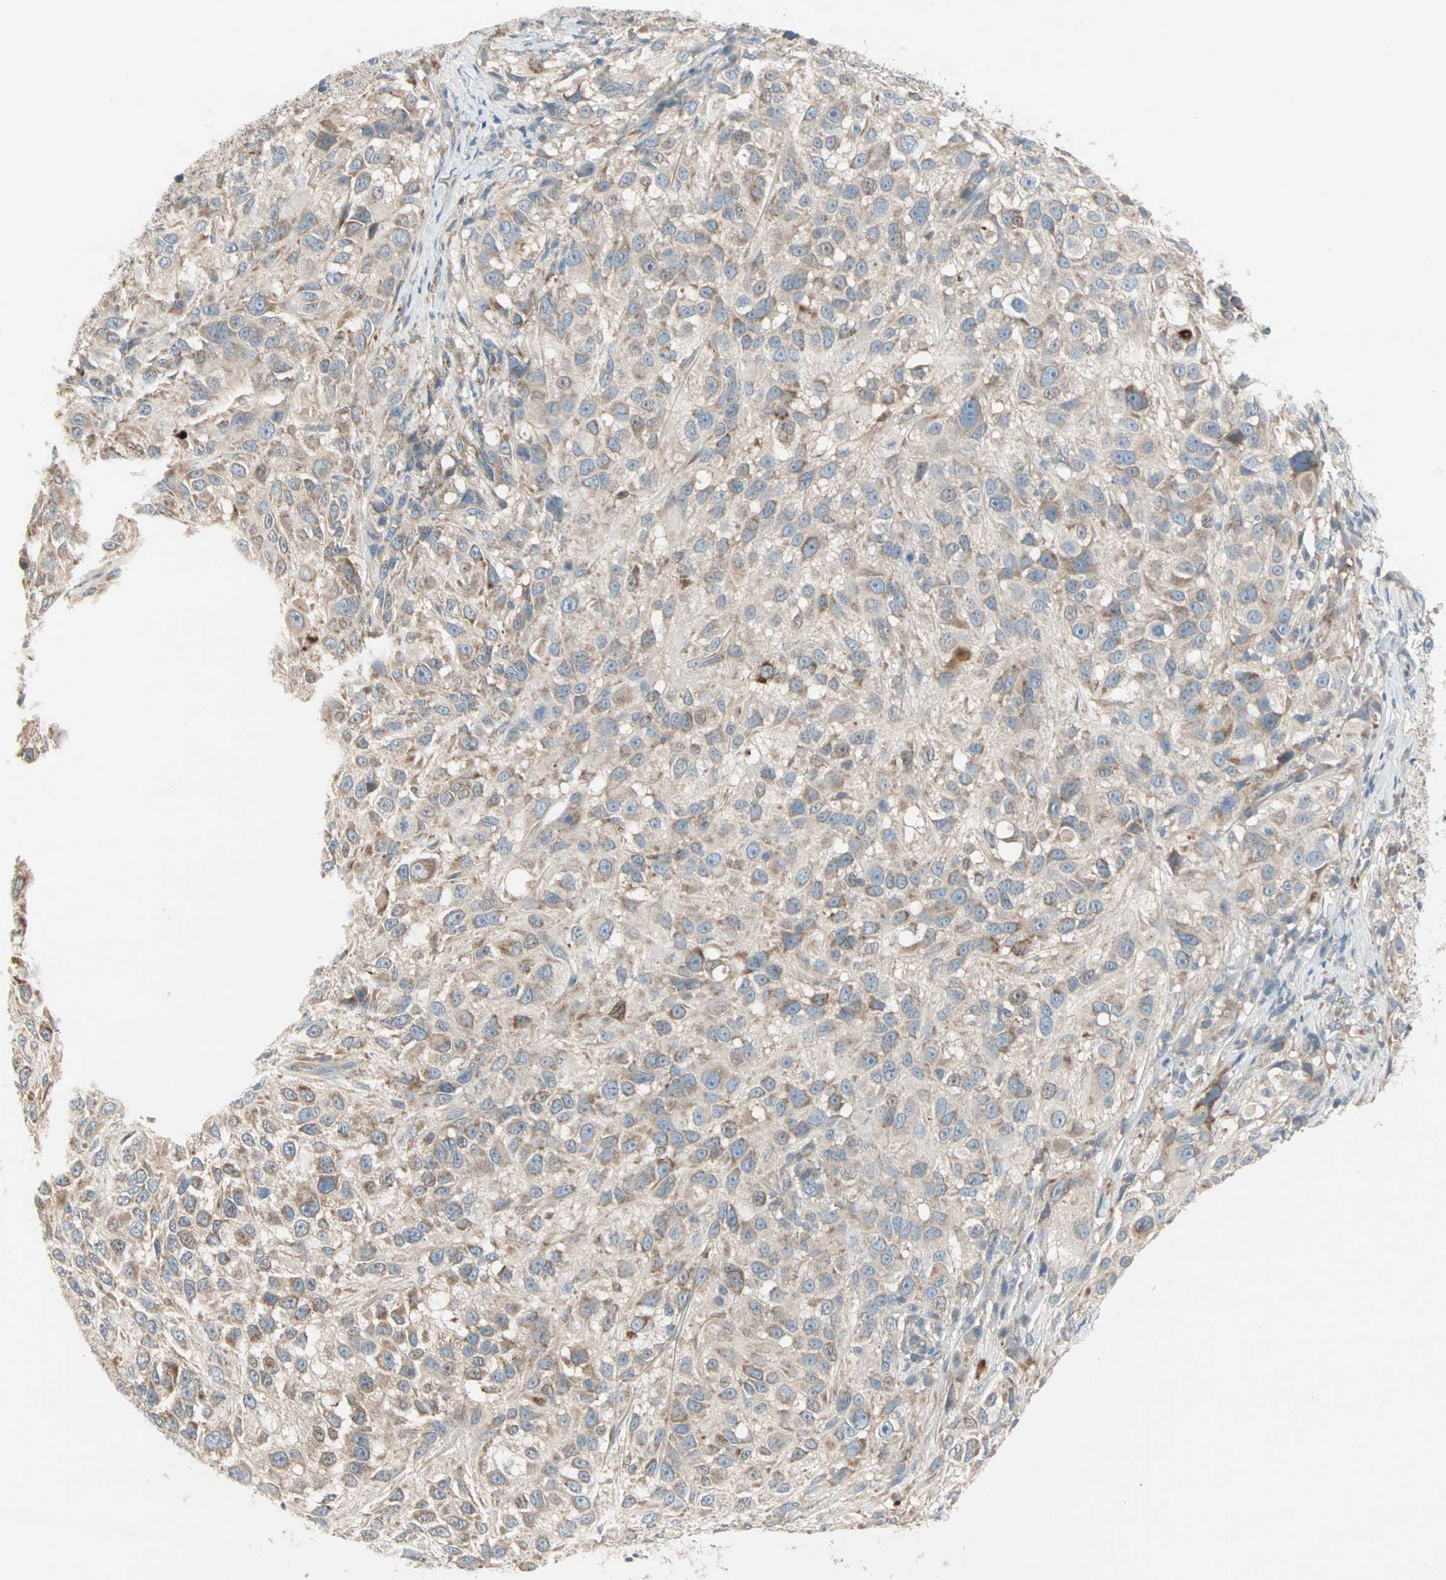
{"staining": {"intensity": "moderate", "quantity": ">75%", "location": "cytoplasmic/membranous"}, "tissue": "melanoma", "cell_type": "Tumor cells", "image_type": "cancer", "snomed": [{"axis": "morphology", "description": "Necrosis, NOS"}, {"axis": "morphology", "description": "Malignant melanoma, NOS"}, {"axis": "topography", "description": "Skin"}], "caption": "Malignant melanoma was stained to show a protein in brown. There is medium levels of moderate cytoplasmic/membranous expression in approximately >75% of tumor cells.", "gene": "ZFP36", "patient": {"sex": "female", "age": 87}}